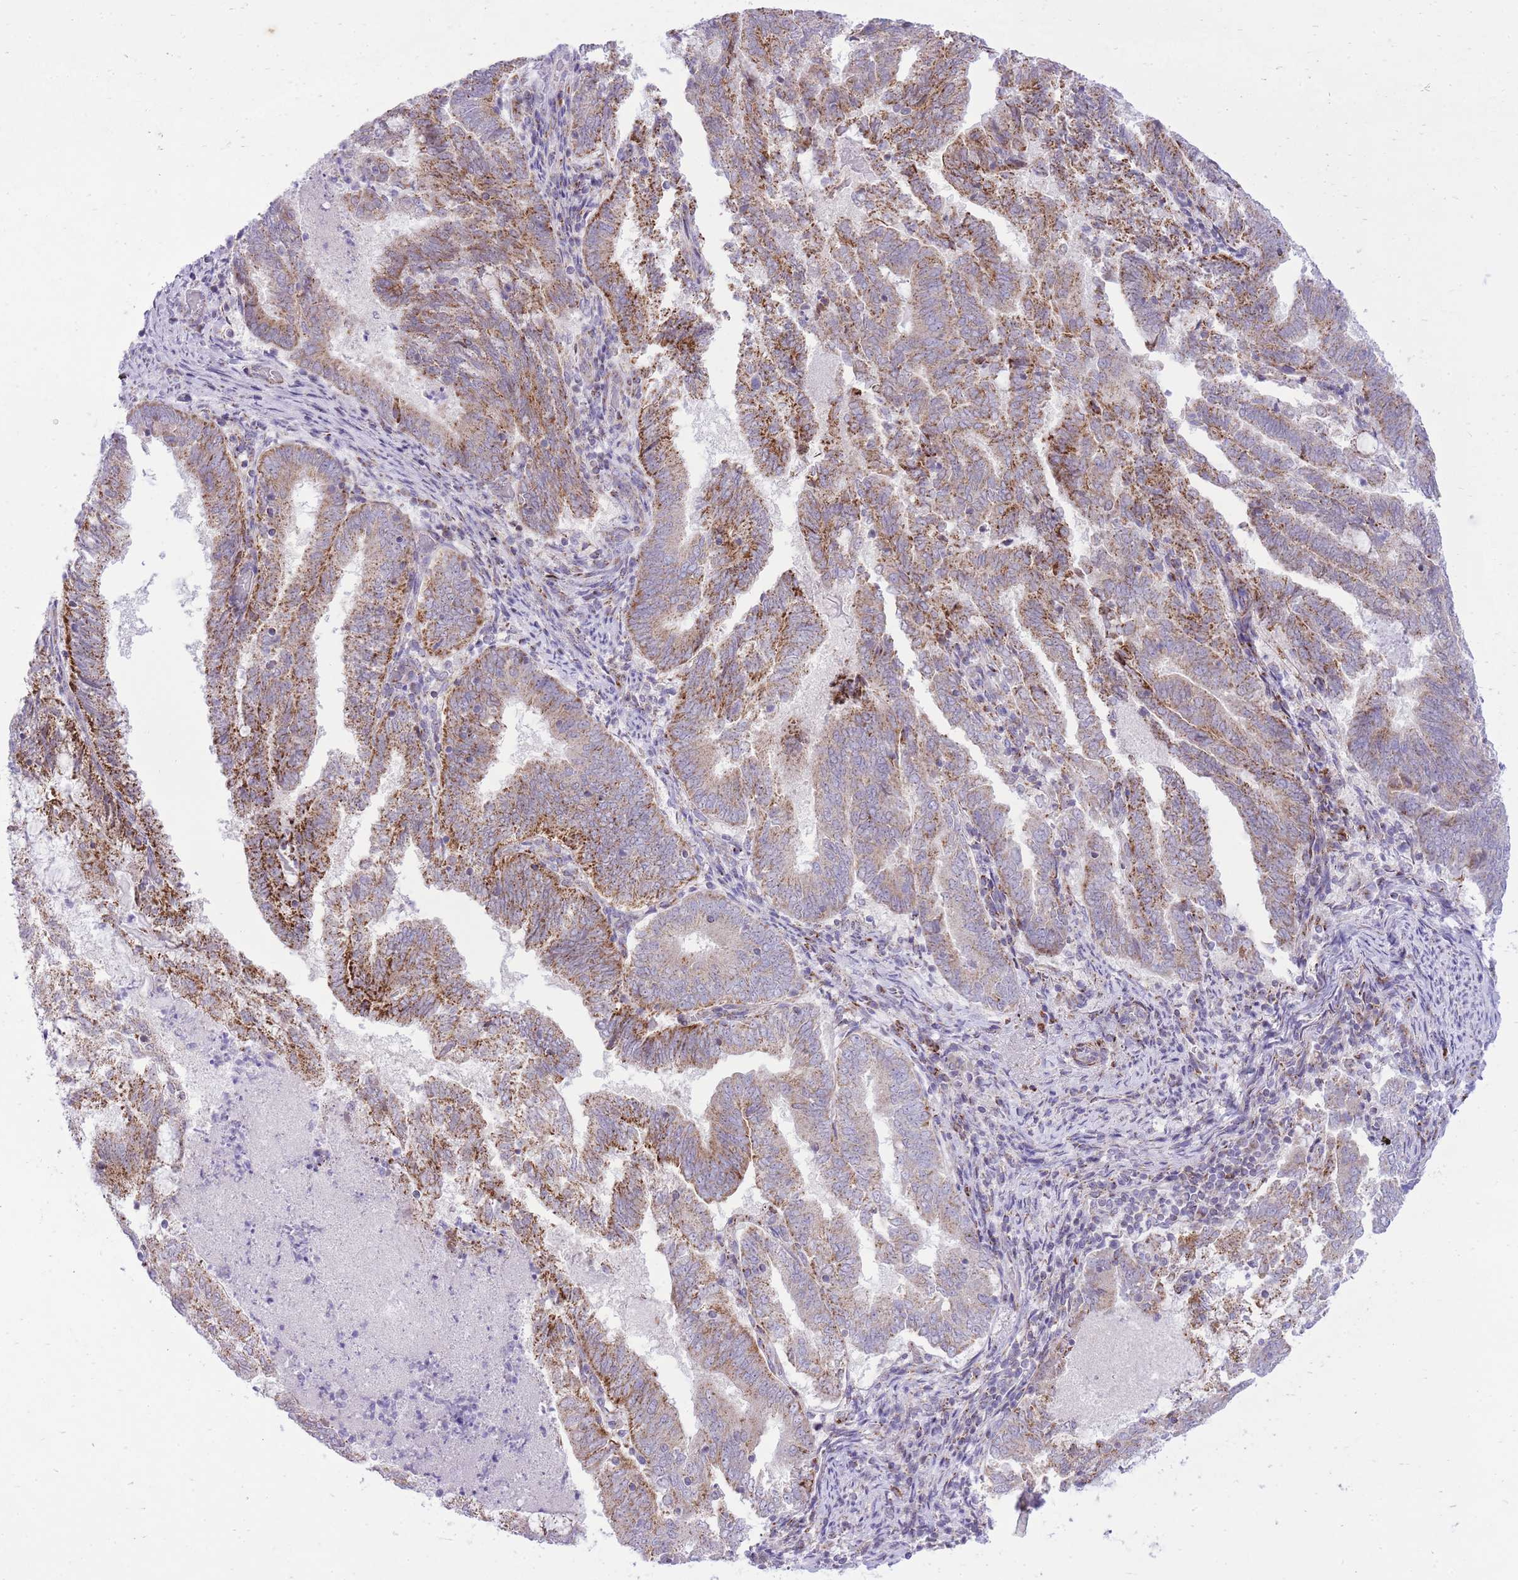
{"staining": {"intensity": "moderate", "quantity": ">75%", "location": "cytoplasmic/membranous"}, "tissue": "endometrial cancer", "cell_type": "Tumor cells", "image_type": "cancer", "snomed": [{"axis": "morphology", "description": "Adenocarcinoma, NOS"}, {"axis": "topography", "description": "Endometrium"}], "caption": "Moderate cytoplasmic/membranous positivity is present in approximately >75% of tumor cells in endometrial cancer (adenocarcinoma). (DAB IHC with brightfield microscopy, high magnification).", "gene": "DENND2D", "patient": {"sex": "female", "age": 80}}